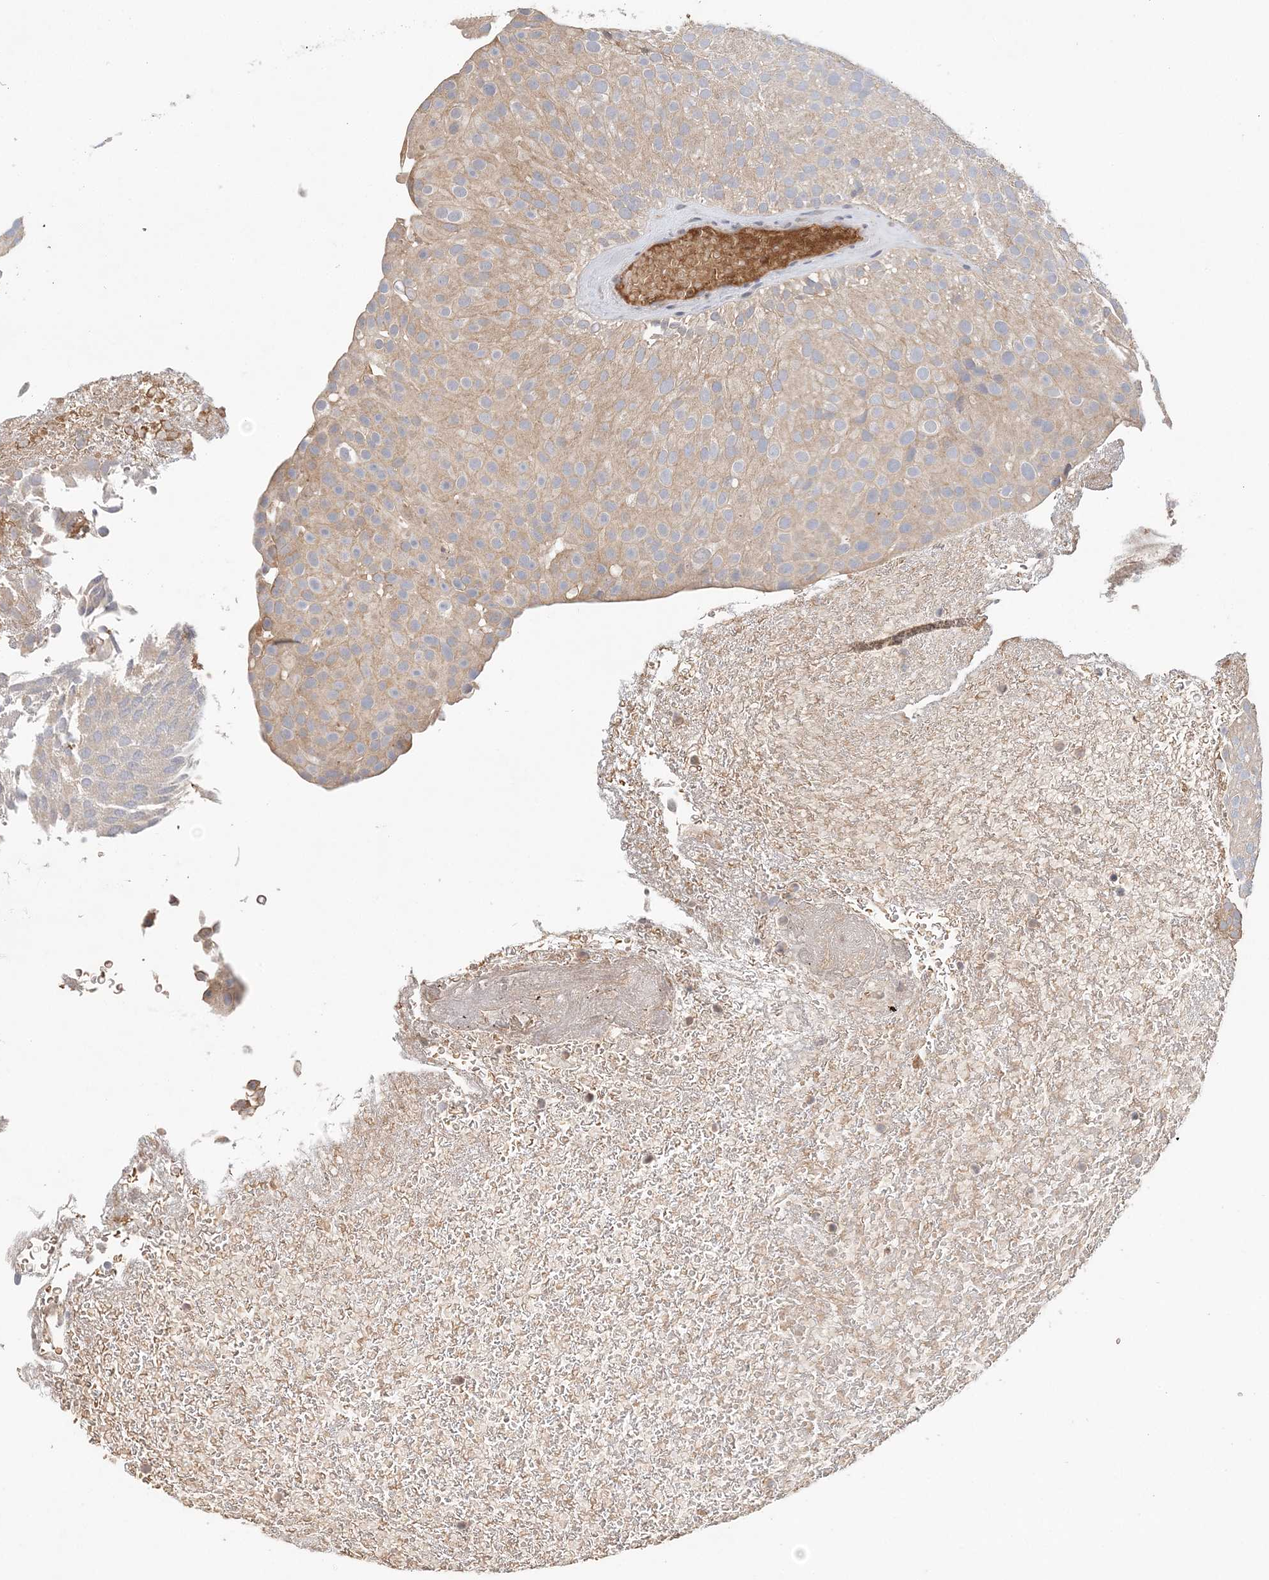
{"staining": {"intensity": "weak", "quantity": "25%-75%", "location": "cytoplasmic/membranous"}, "tissue": "urothelial cancer", "cell_type": "Tumor cells", "image_type": "cancer", "snomed": [{"axis": "morphology", "description": "Urothelial carcinoma, Low grade"}, {"axis": "topography", "description": "Urinary bladder"}], "caption": "Weak cytoplasmic/membranous staining for a protein is seen in about 25%-75% of tumor cells of urothelial cancer using immunohistochemistry (IHC).", "gene": "SYCP3", "patient": {"sex": "male", "age": 78}}